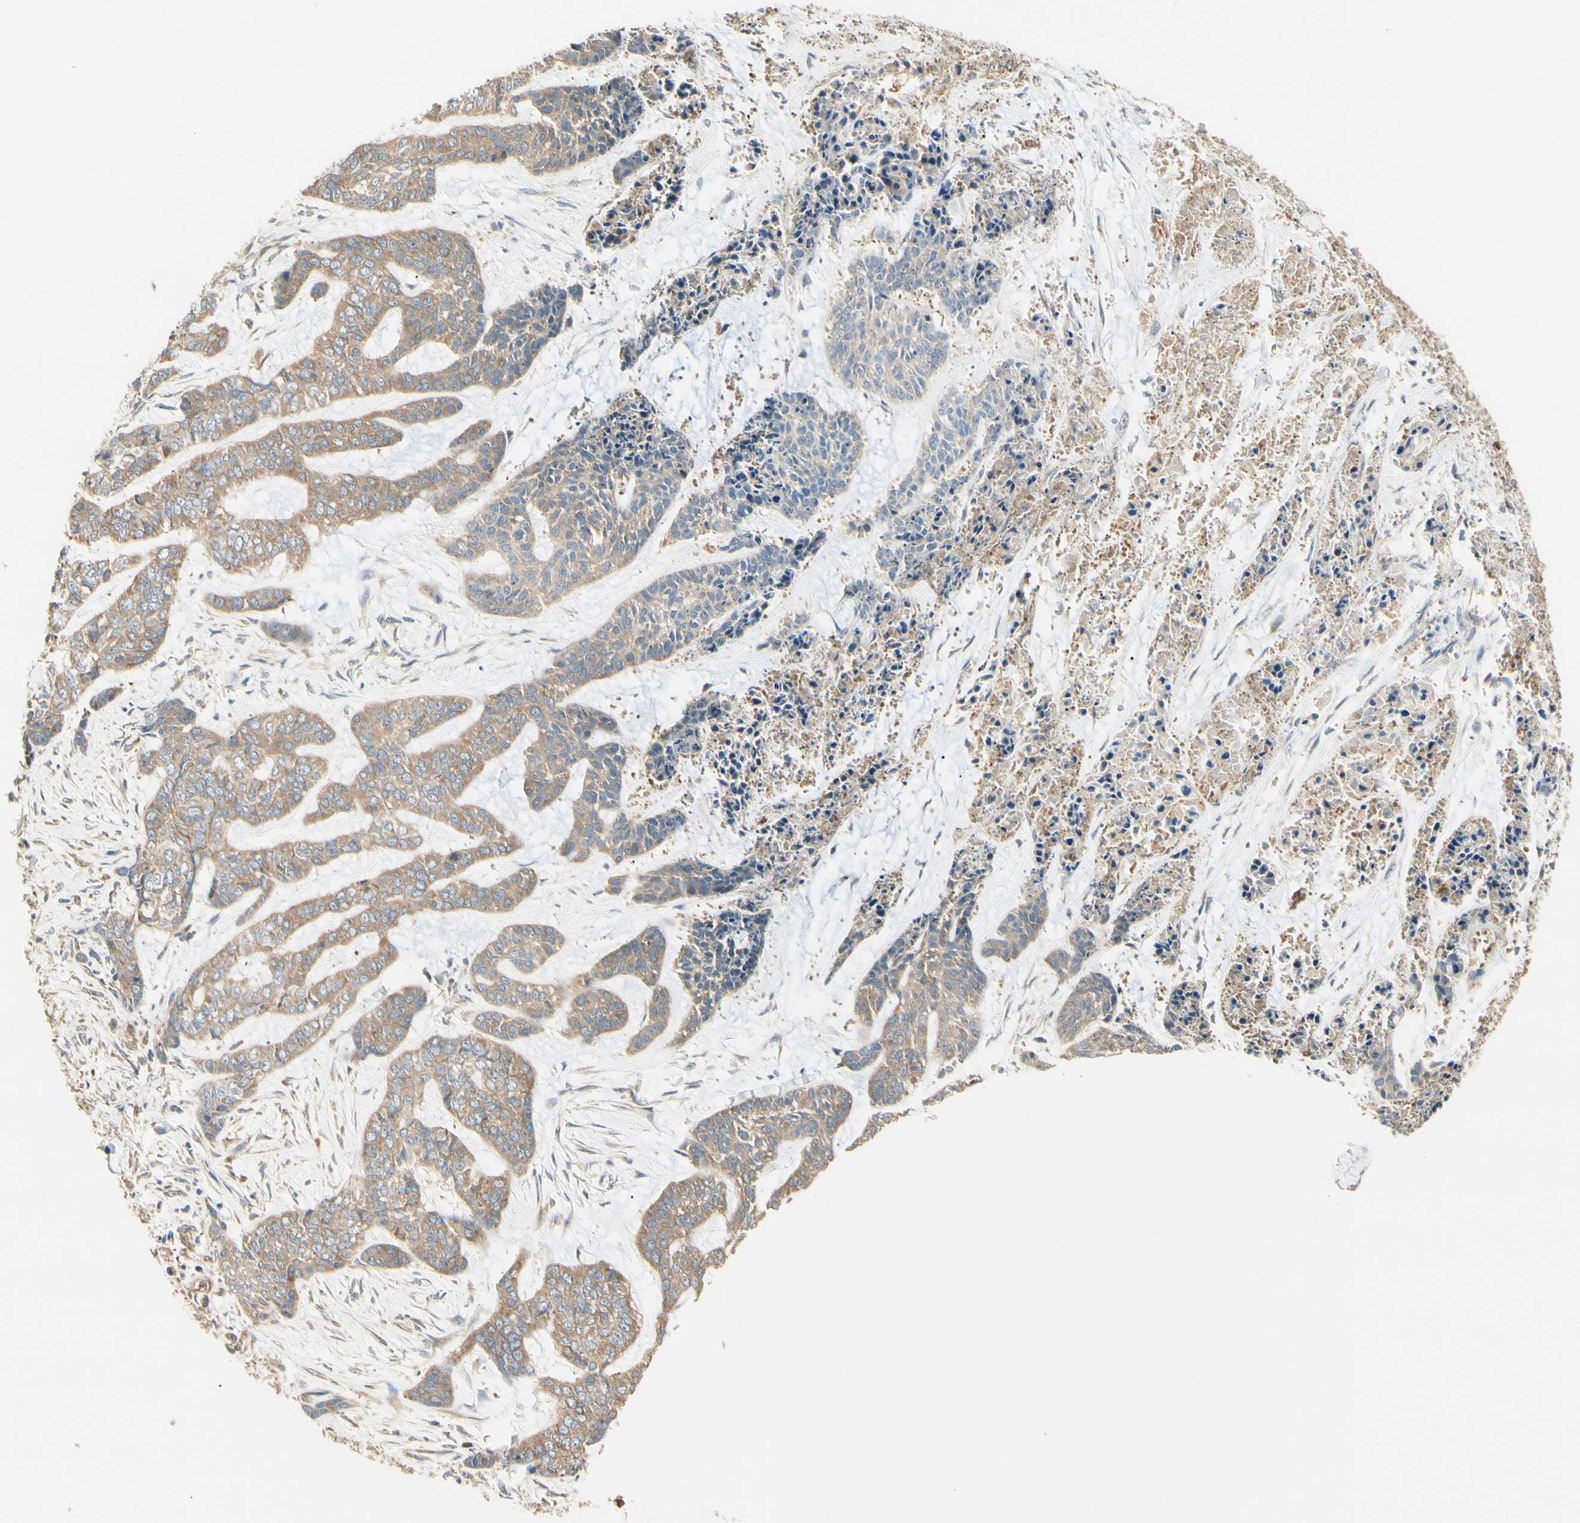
{"staining": {"intensity": "moderate", "quantity": ">75%", "location": "cytoplasmic/membranous"}, "tissue": "skin cancer", "cell_type": "Tumor cells", "image_type": "cancer", "snomed": [{"axis": "morphology", "description": "Basal cell carcinoma"}, {"axis": "topography", "description": "Skin"}], "caption": "A high-resolution image shows IHC staining of basal cell carcinoma (skin), which reveals moderate cytoplasmic/membranous positivity in approximately >75% of tumor cells.", "gene": "IRAG1", "patient": {"sex": "female", "age": 64}}